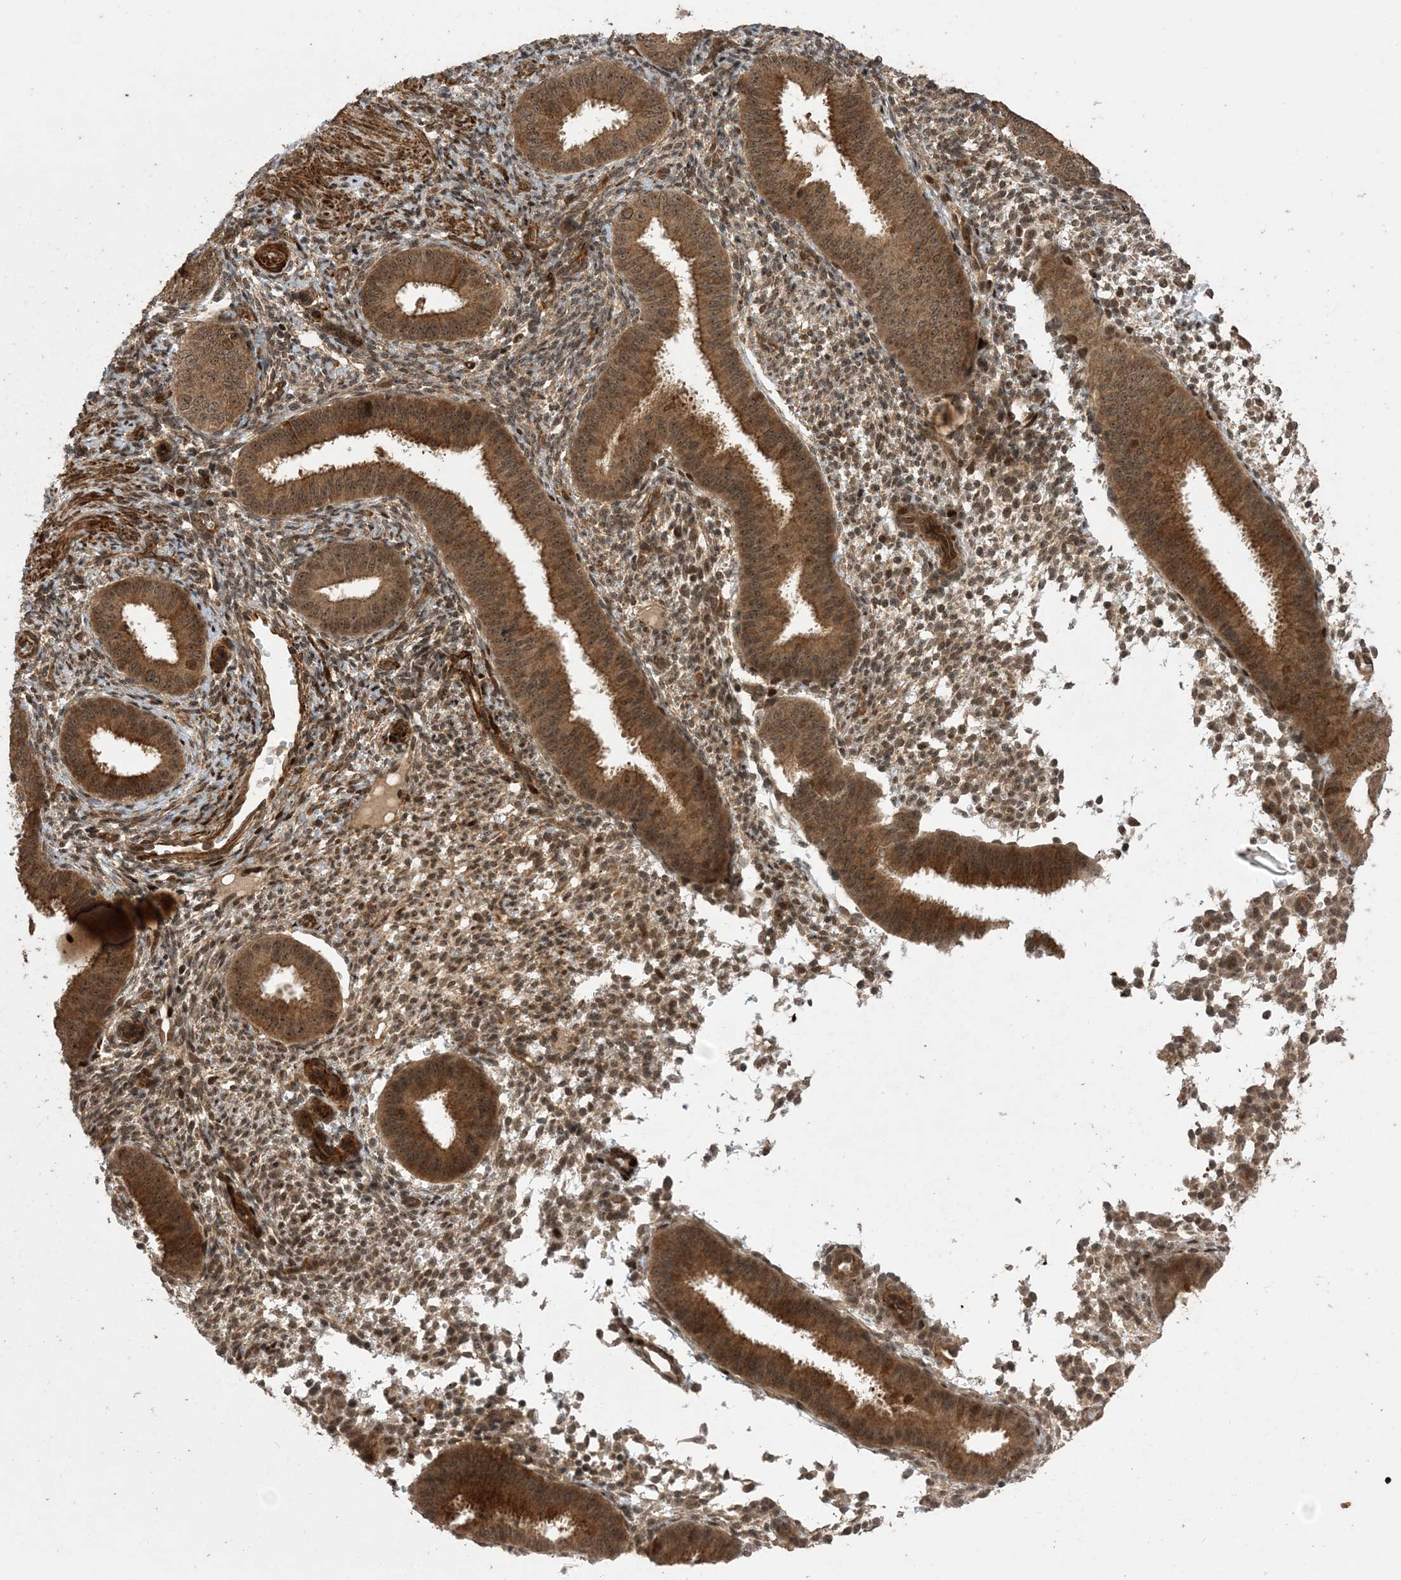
{"staining": {"intensity": "moderate", "quantity": ">75%", "location": "cytoplasmic/membranous,nuclear"}, "tissue": "endometrium", "cell_type": "Cells in endometrial stroma", "image_type": "normal", "snomed": [{"axis": "morphology", "description": "Normal tissue, NOS"}, {"axis": "topography", "description": "Uterus"}, {"axis": "topography", "description": "Endometrium"}], "caption": "IHC histopathology image of benign endometrium: human endometrium stained using IHC exhibits medium levels of moderate protein expression localized specifically in the cytoplasmic/membranous,nuclear of cells in endometrial stroma, appearing as a cytoplasmic/membranous,nuclear brown color.", "gene": "ZNF511", "patient": {"sex": "female", "age": 48}}